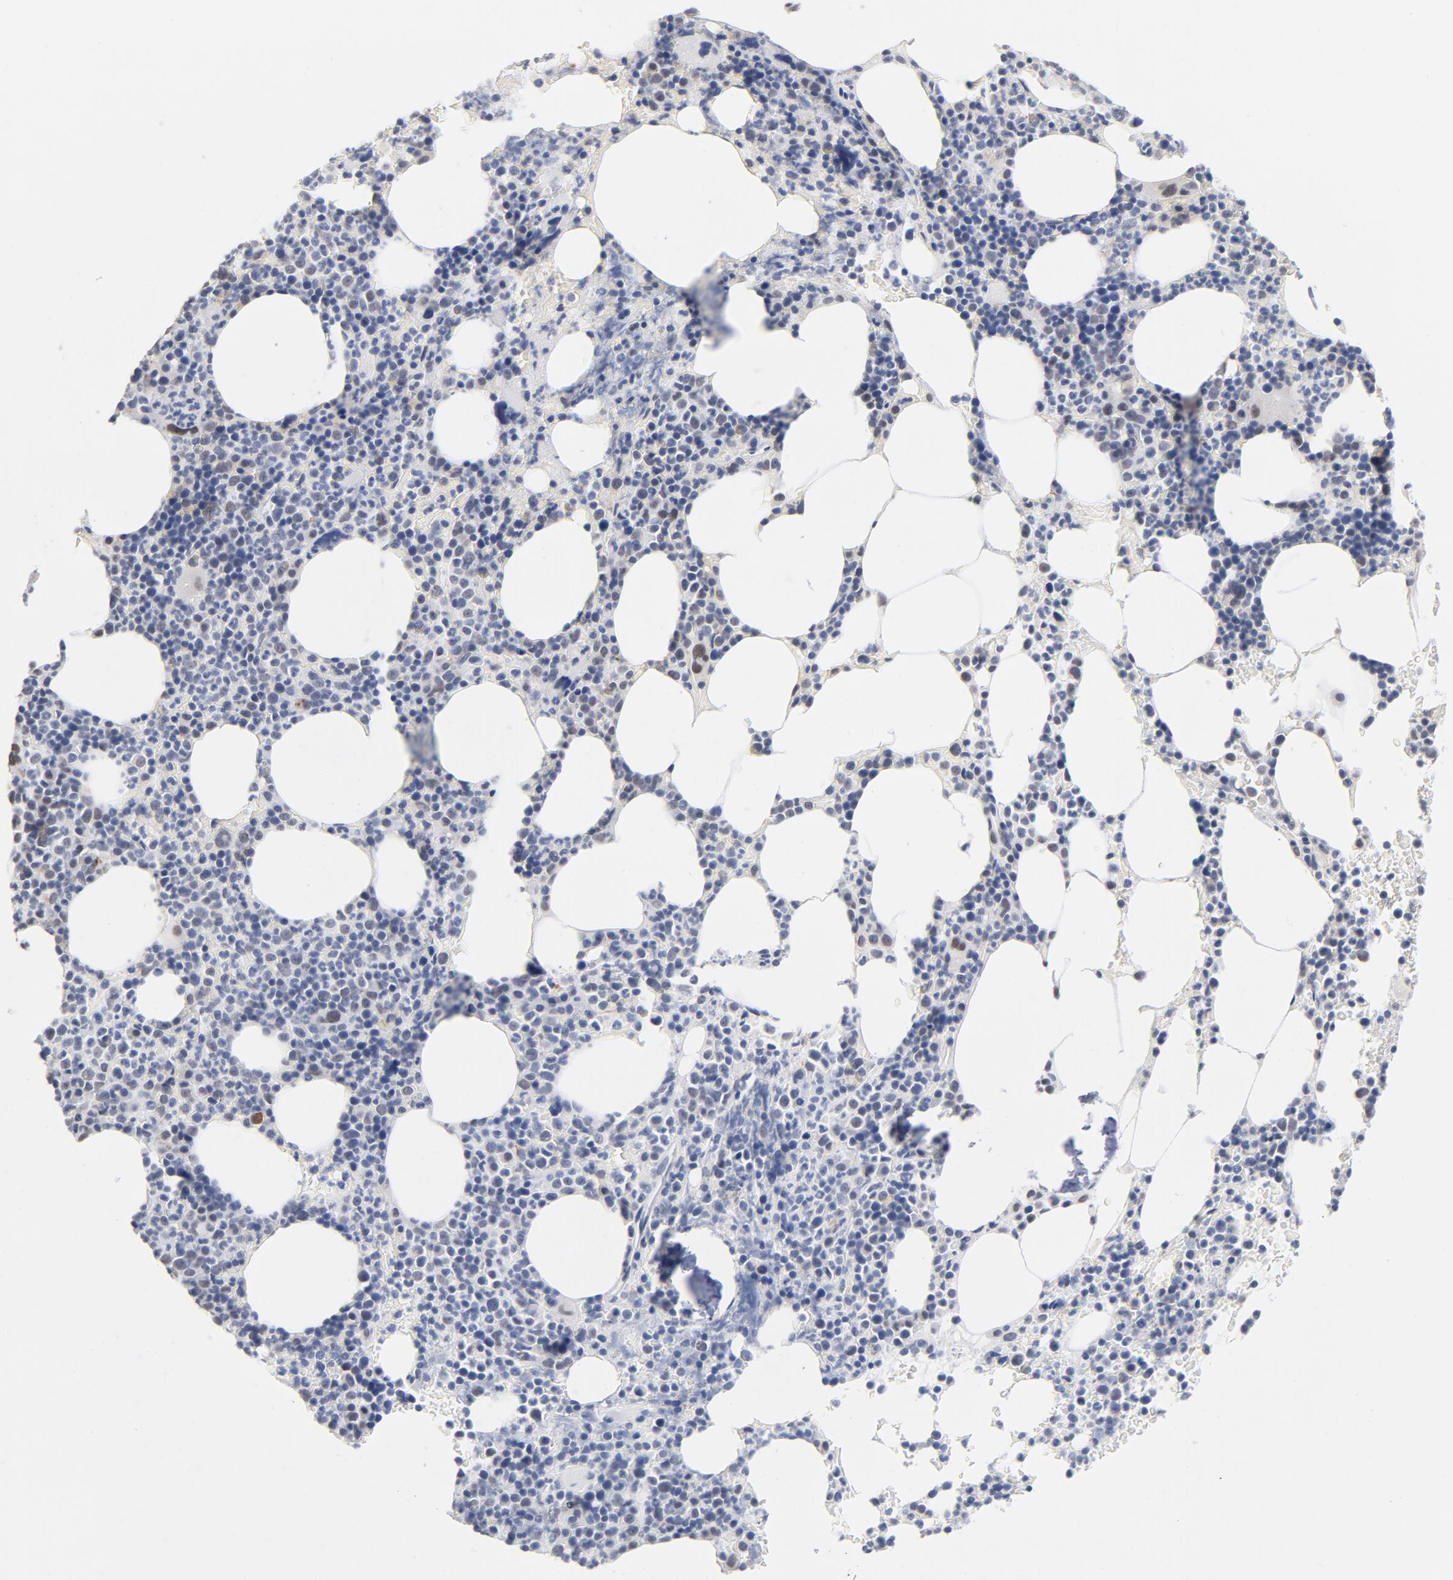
{"staining": {"intensity": "weak", "quantity": "<25%", "location": "nuclear"}, "tissue": "bone marrow", "cell_type": "Hematopoietic cells", "image_type": "normal", "snomed": [{"axis": "morphology", "description": "Normal tissue, NOS"}, {"axis": "topography", "description": "Bone marrow"}], "caption": "Histopathology image shows no protein positivity in hematopoietic cells of unremarkable bone marrow.", "gene": "RBM3", "patient": {"sex": "female", "age": 66}}